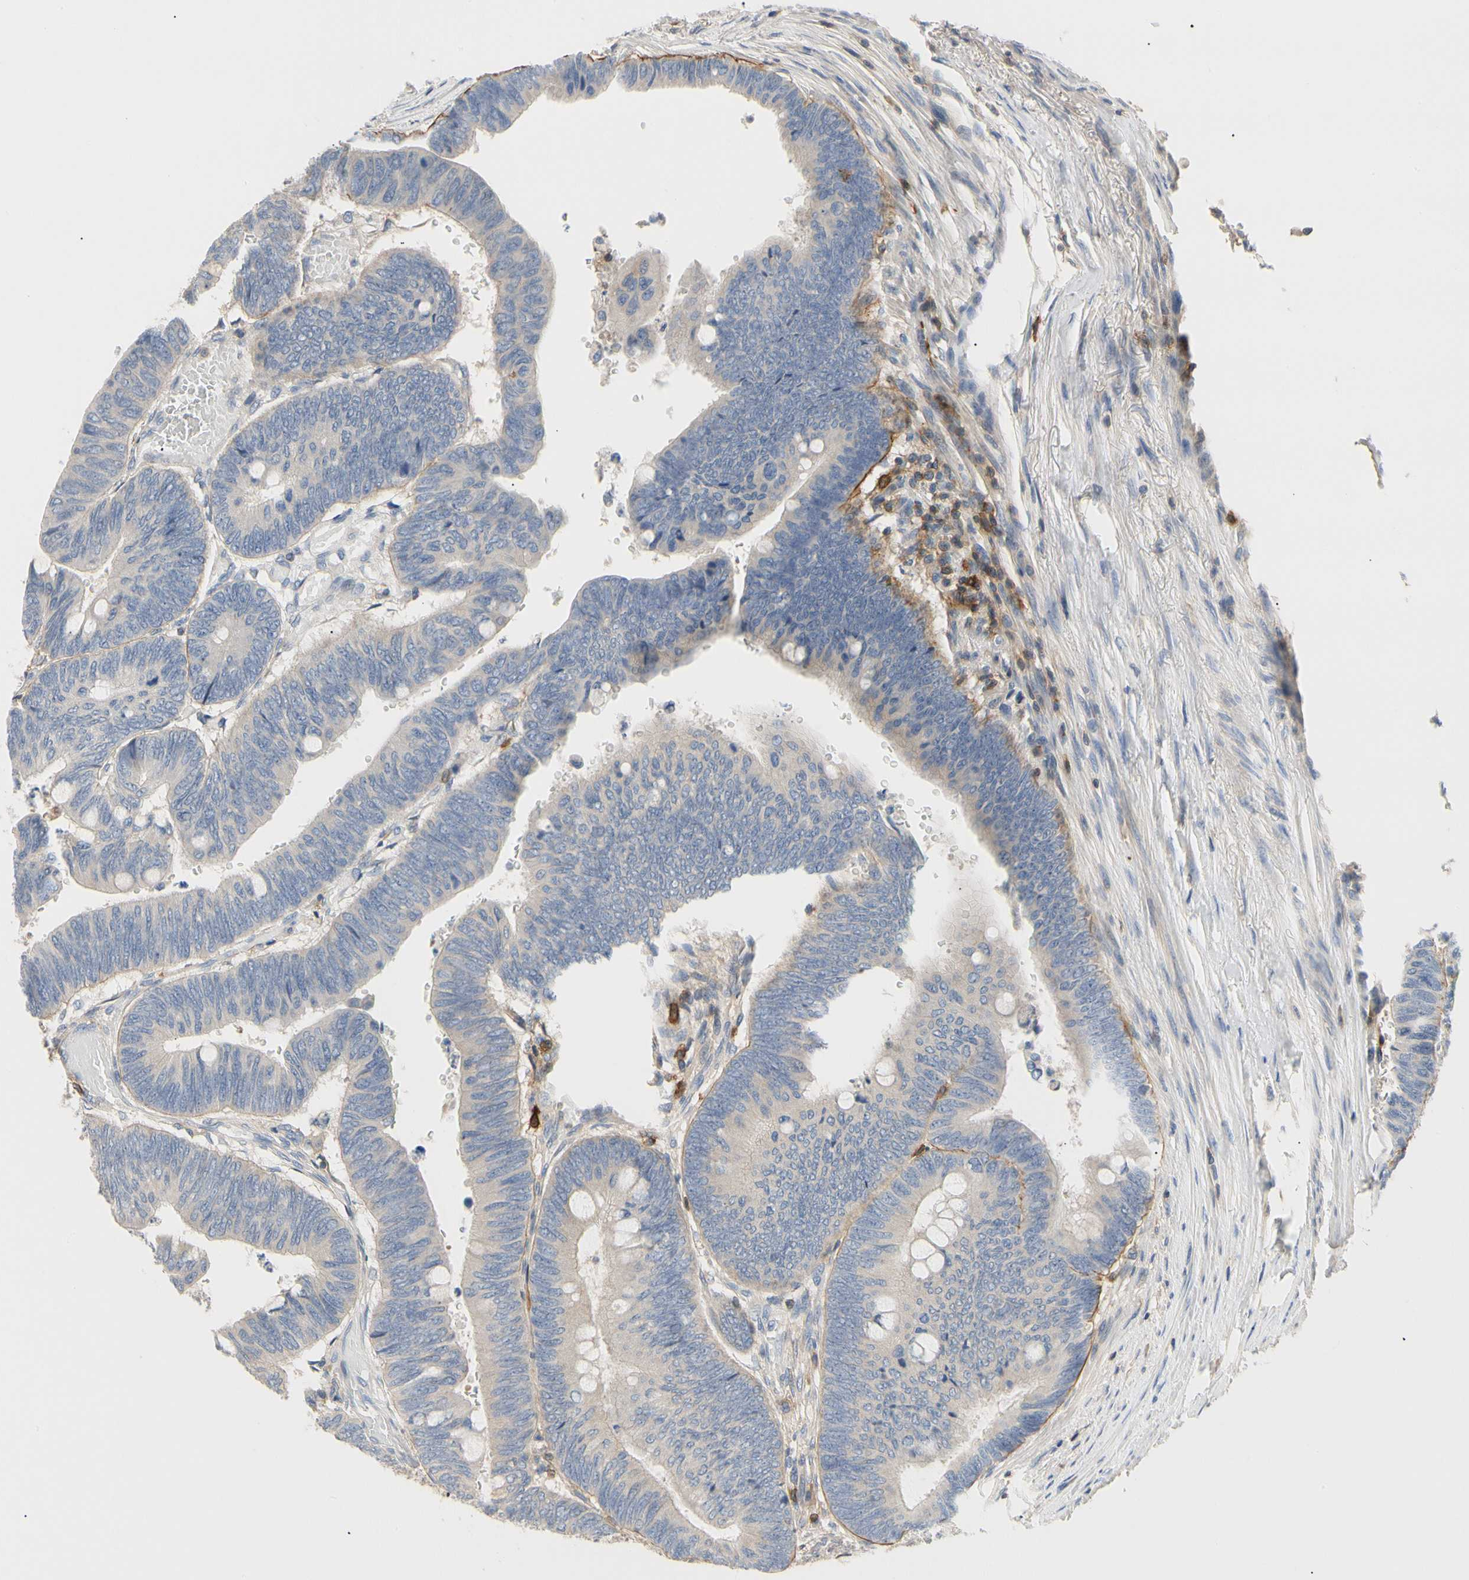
{"staining": {"intensity": "negative", "quantity": "none", "location": "none"}, "tissue": "colorectal cancer", "cell_type": "Tumor cells", "image_type": "cancer", "snomed": [{"axis": "morphology", "description": "Normal tissue, NOS"}, {"axis": "morphology", "description": "Adenocarcinoma, NOS"}, {"axis": "topography", "description": "Rectum"}, {"axis": "topography", "description": "Peripheral nerve tissue"}], "caption": "A high-resolution histopathology image shows immunohistochemistry staining of colorectal cancer, which exhibits no significant expression in tumor cells.", "gene": "TNFRSF18", "patient": {"sex": "male", "age": 92}}